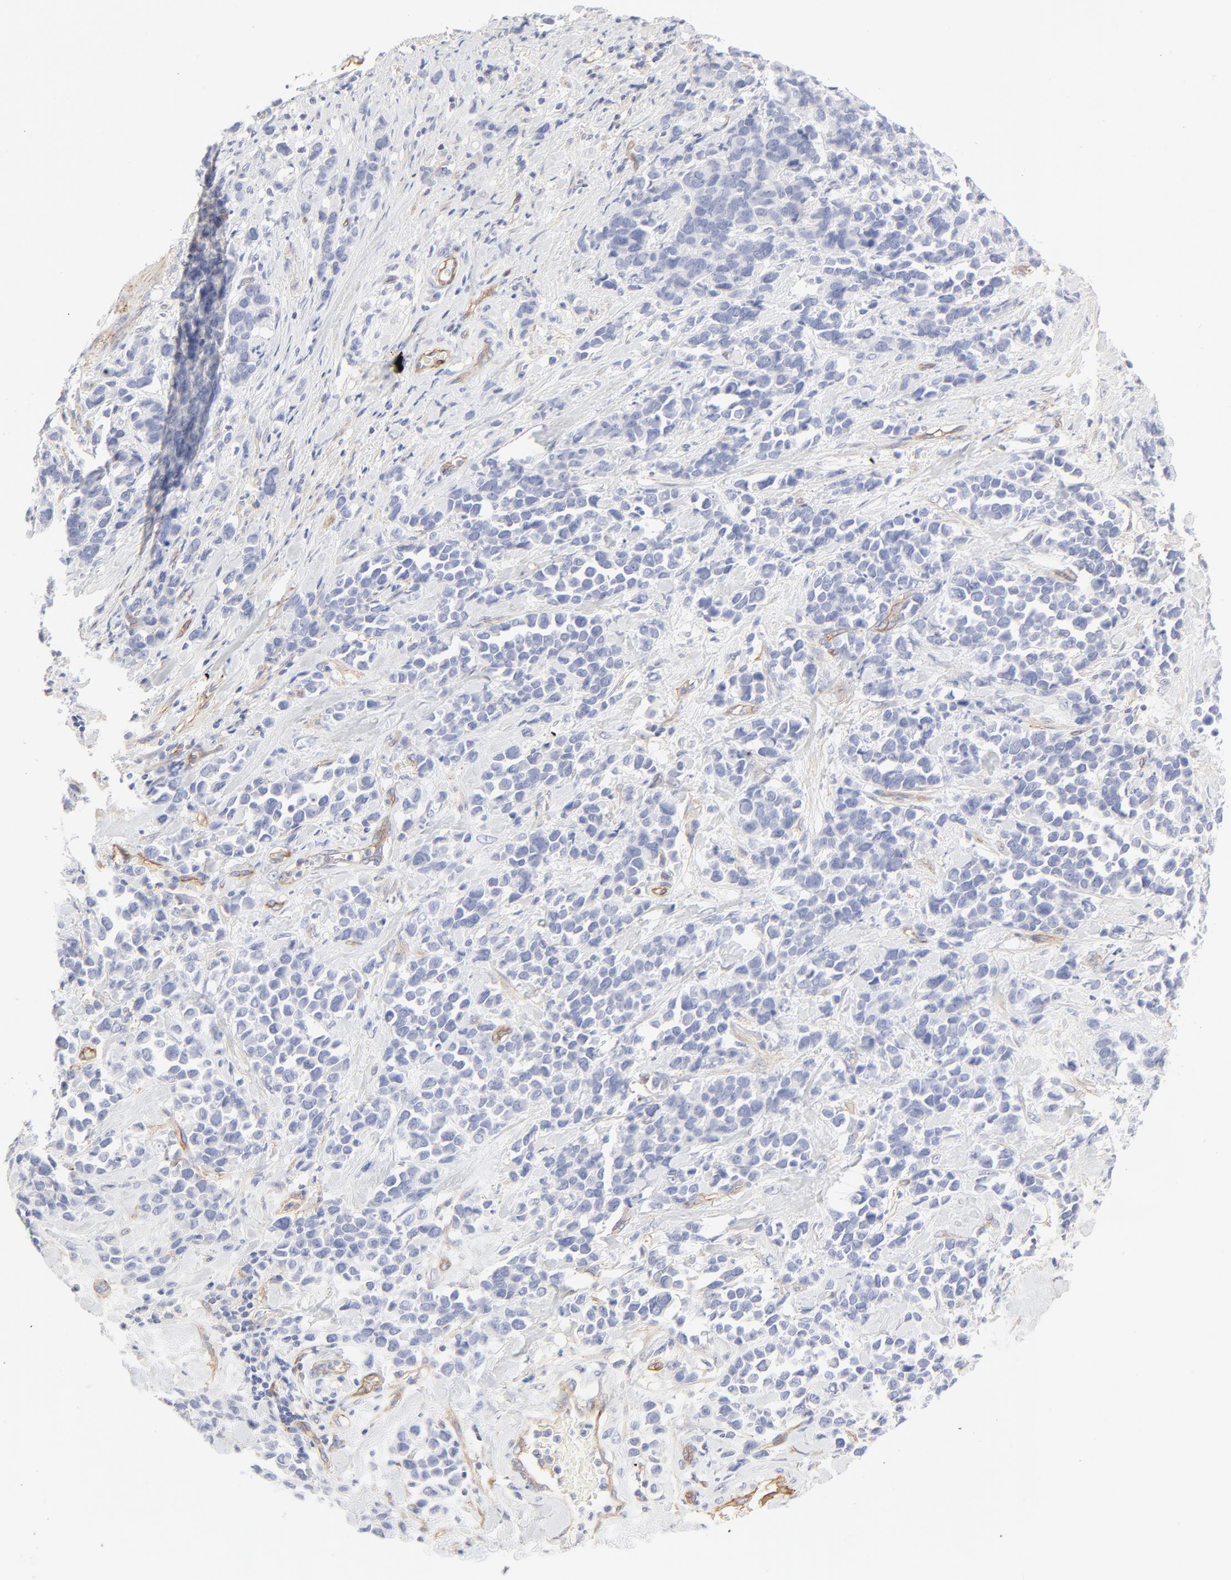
{"staining": {"intensity": "negative", "quantity": "none", "location": "none"}, "tissue": "stomach cancer", "cell_type": "Tumor cells", "image_type": "cancer", "snomed": [{"axis": "morphology", "description": "Adenocarcinoma, NOS"}, {"axis": "topography", "description": "Stomach, upper"}], "caption": "Immunohistochemistry of stomach cancer (adenocarcinoma) displays no staining in tumor cells.", "gene": "ITGA5", "patient": {"sex": "male", "age": 71}}